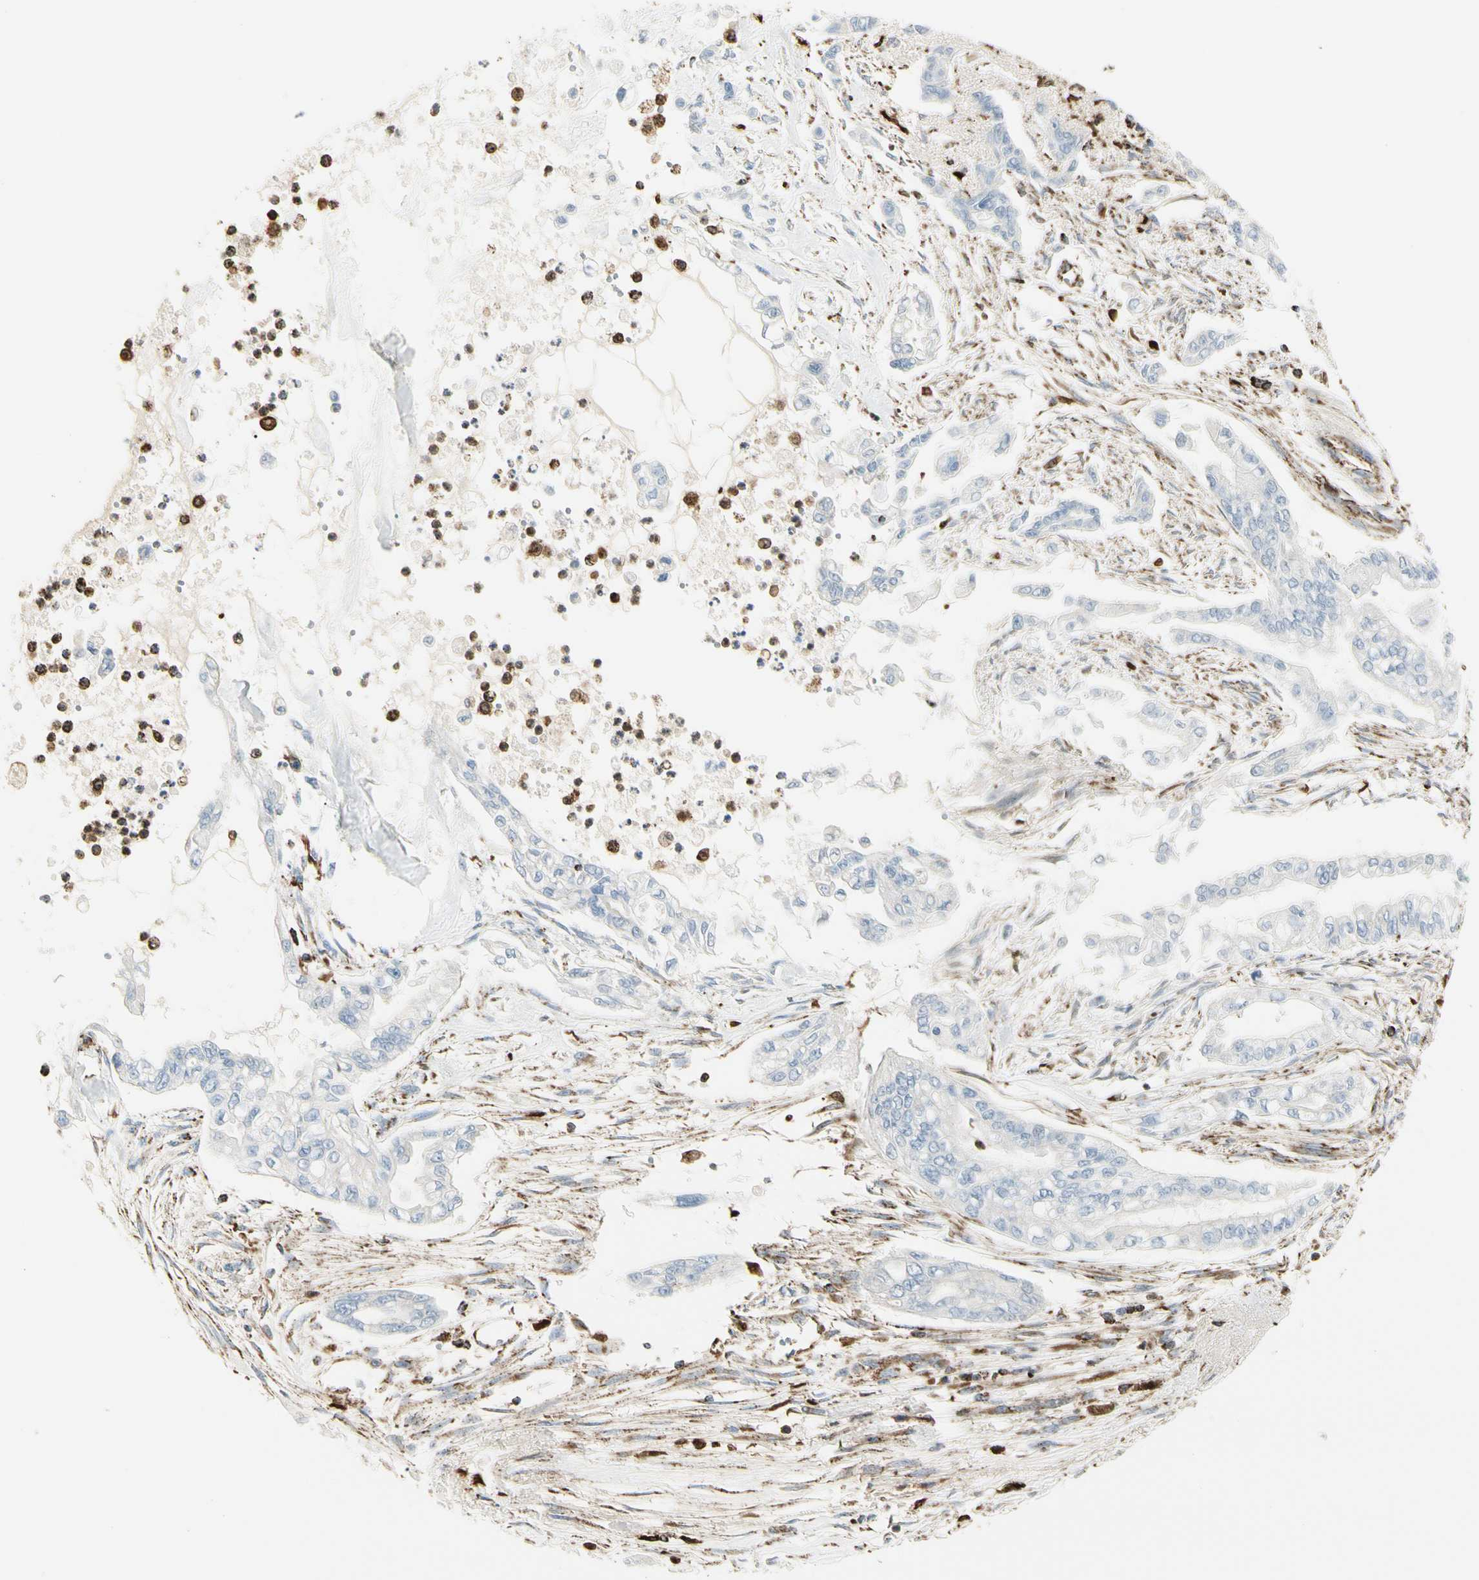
{"staining": {"intensity": "negative", "quantity": "none", "location": "none"}, "tissue": "pancreatic cancer", "cell_type": "Tumor cells", "image_type": "cancer", "snomed": [{"axis": "morphology", "description": "Normal tissue, NOS"}, {"axis": "topography", "description": "Pancreas"}], "caption": "The image shows no significant staining in tumor cells of pancreatic cancer.", "gene": "ME2", "patient": {"sex": "male", "age": 42}}